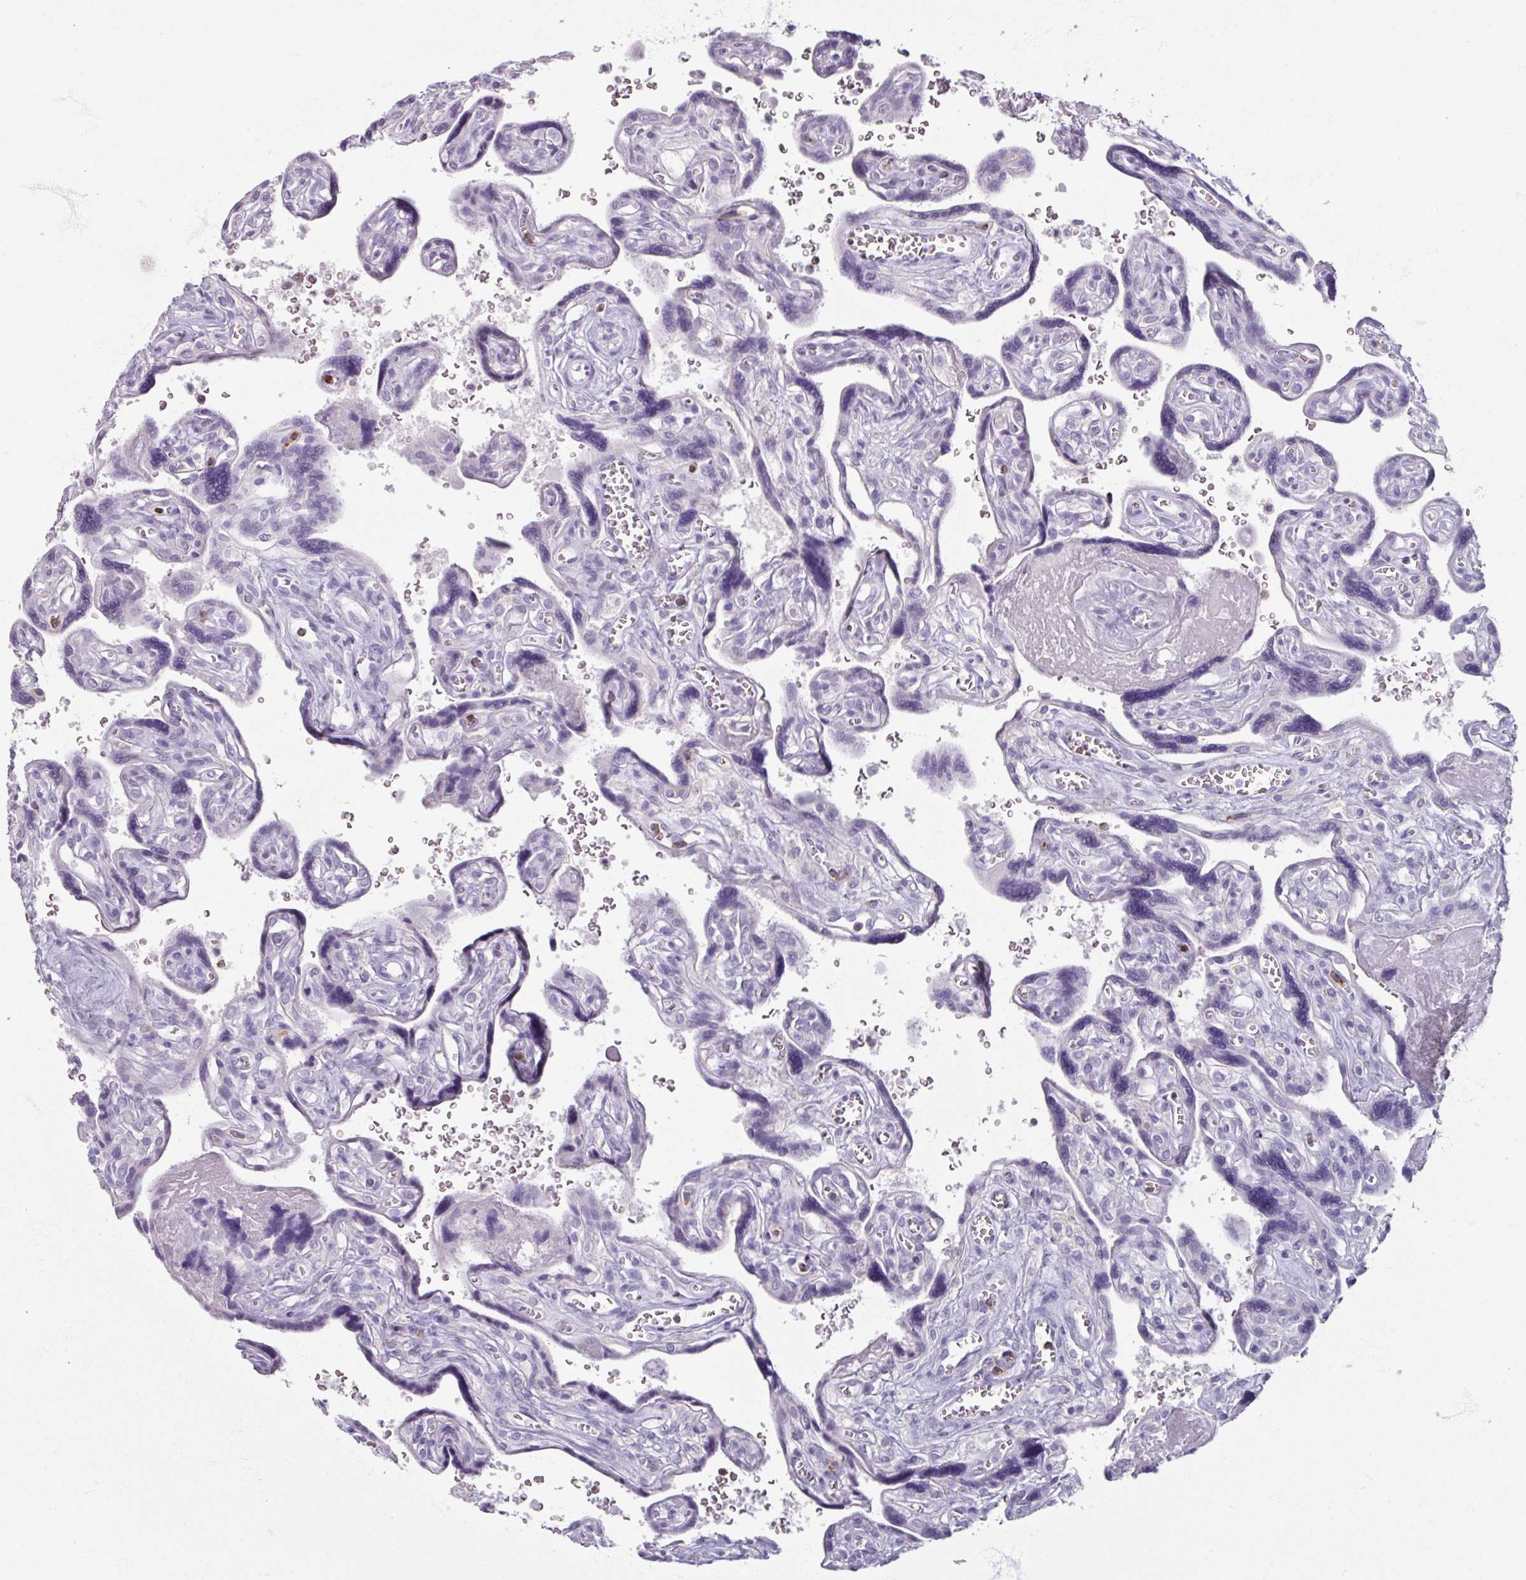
{"staining": {"intensity": "negative", "quantity": "none", "location": "none"}, "tissue": "placenta", "cell_type": "Trophoblastic cells", "image_type": "normal", "snomed": [{"axis": "morphology", "description": "Normal tissue, NOS"}, {"axis": "topography", "description": "Placenta"}], "caption": "Human placenta stained for a protein using IHC demonstrates no expression in trophoblastic cells.", "gene": "PTPRC", "patient": {"sex": "female", "age": 39}}